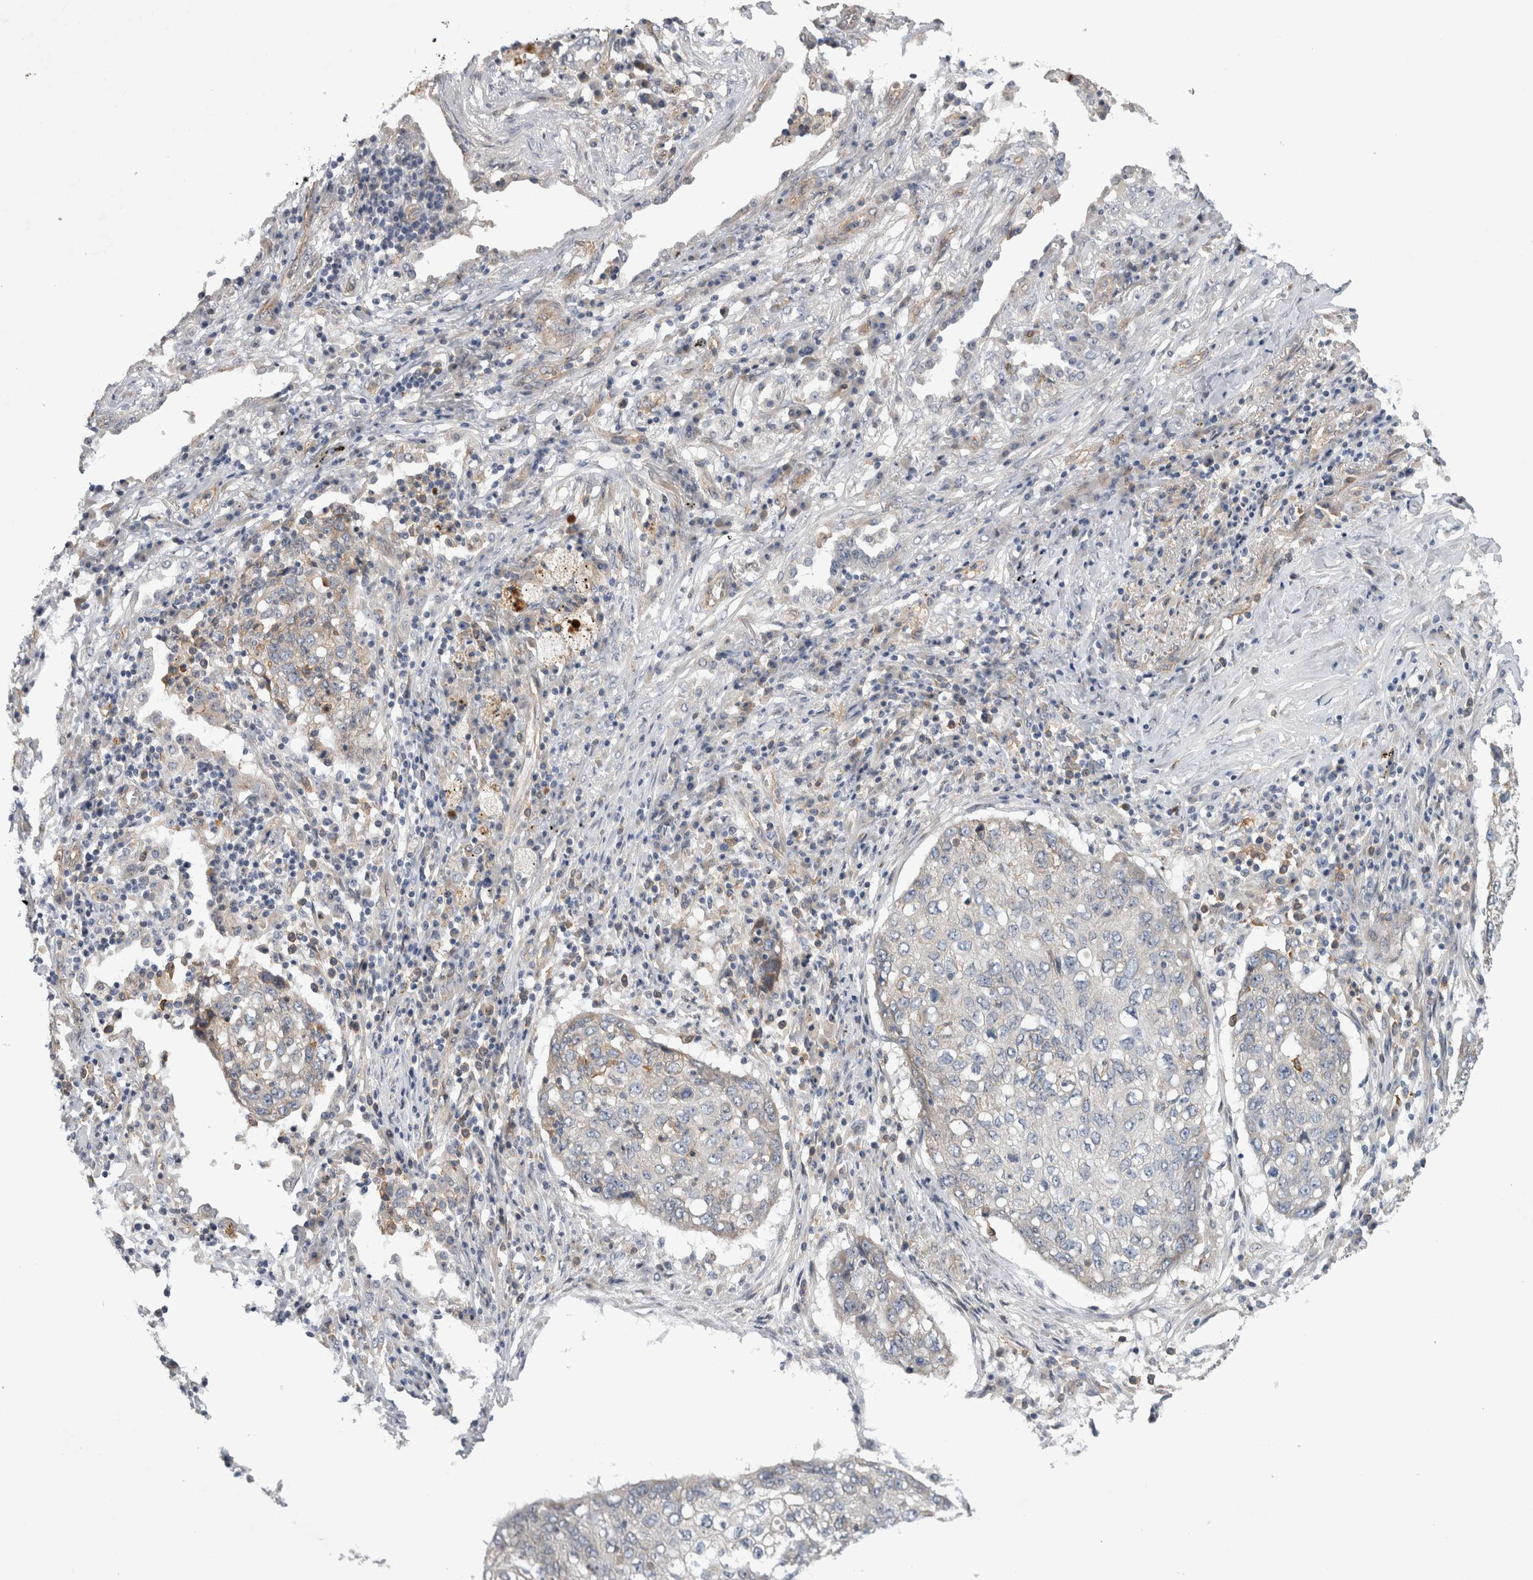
{"staining": {"intensity": "negative", "quantity": "none", "location": "none"}, "tissue": "lung cancer", "cell_type": "Tumor cells", "image_type": "cancer", "snomed": [{"axis": "morphology", "description": "Squamous cell carcinoma, NOS"}, {"axis": "topography", "description": "Lung"}], "caption": "Human squamous cell carcinoma (lung) stained for a protein using IHC displays no expression in tumor cells.", "gene": "ANKFY1", "patient": {"sex": "female", "age": 63}}